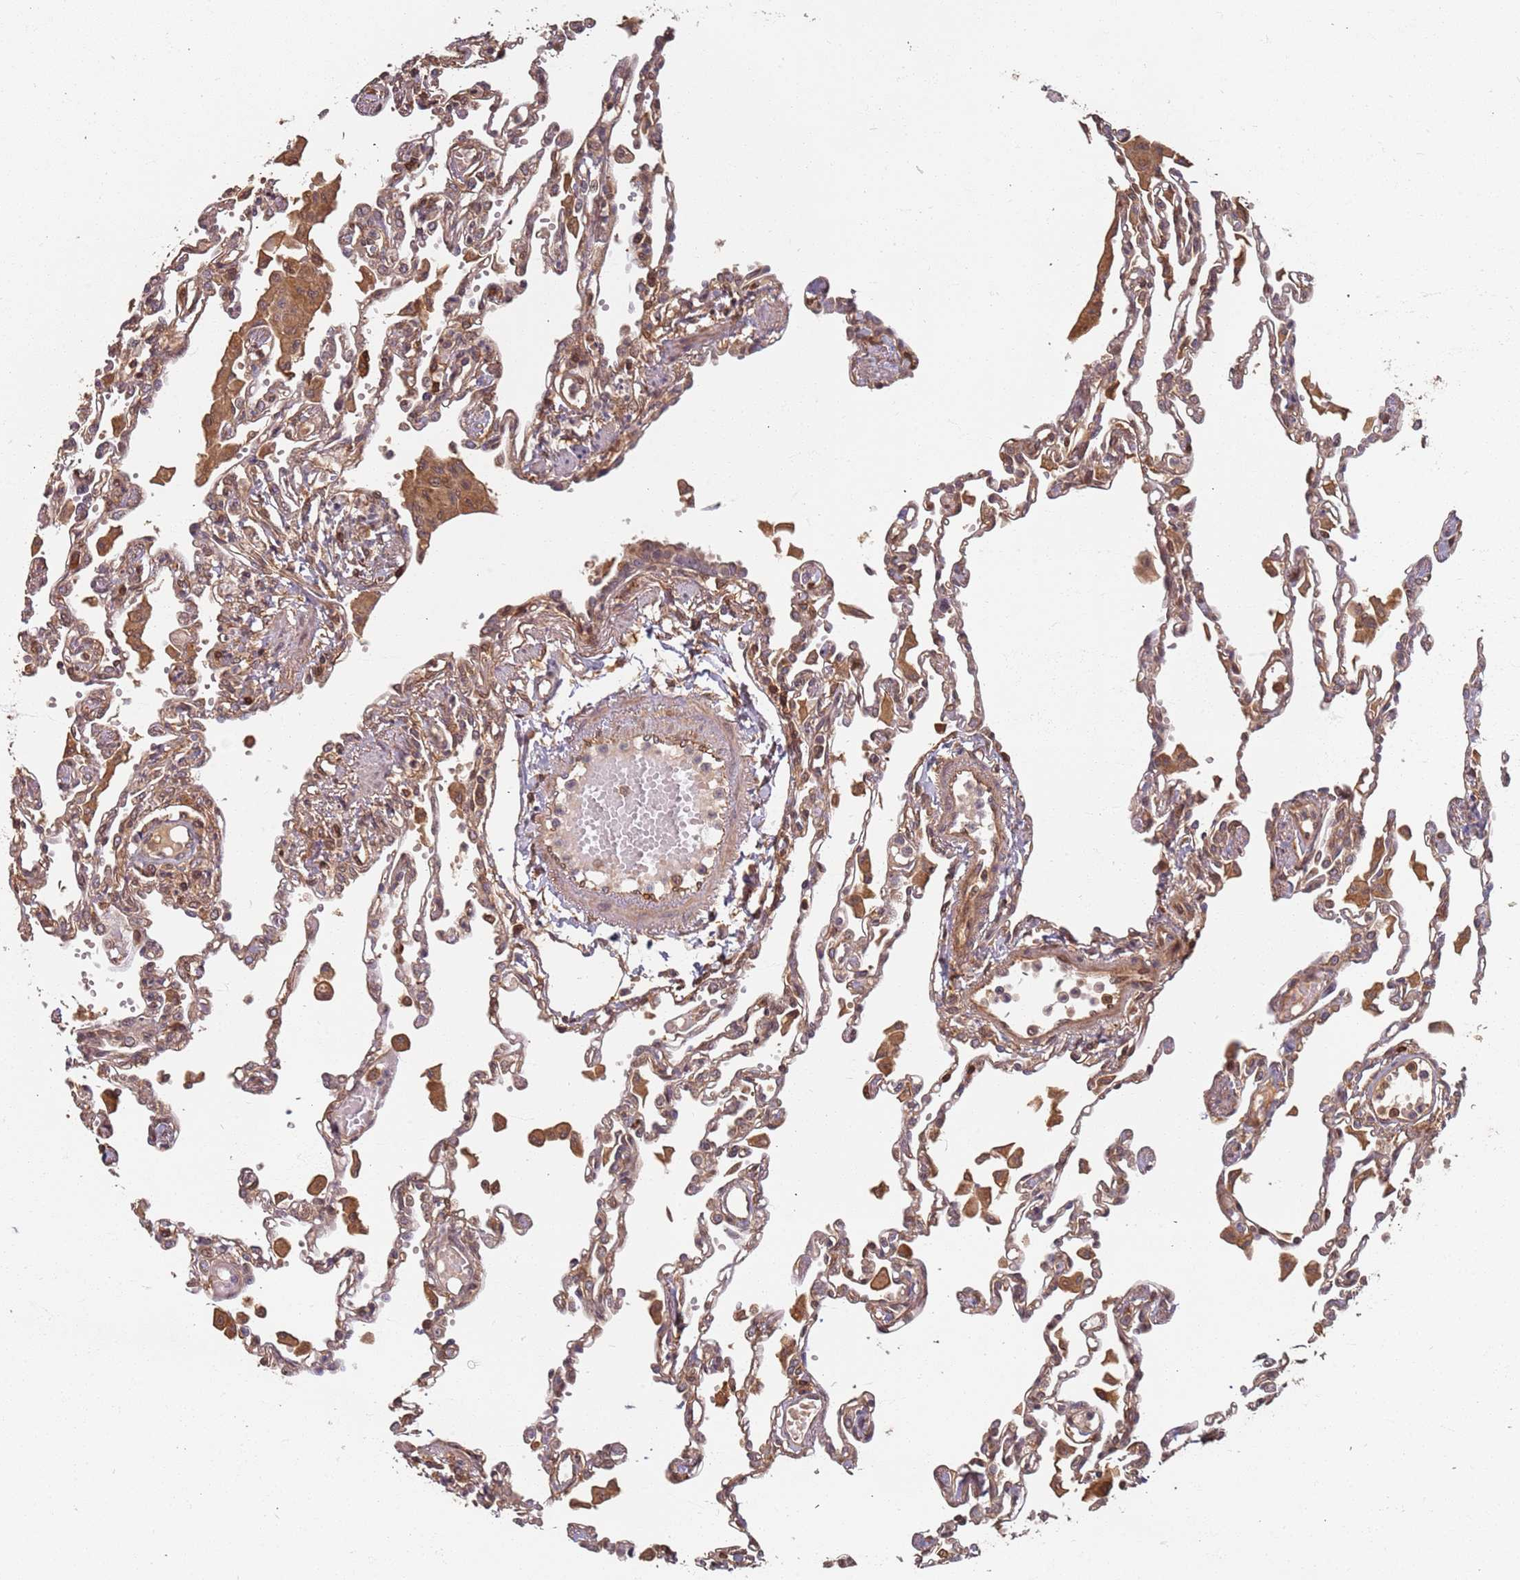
{"staining": {"intensity": "weak", "quantity": "25%-75%", "location": "cytoplasmic/membranous"}, "tissue": "lung", "cell_type": "Alveolar cells", "image_type": "normal", "snomed": [{"axis": "morphology", "description": "Normal tissue, NOS"}, {"axis": "topography", "description": "Bronchus"}, {"axis": "topography", "description": "Lung"}], "caption": "This is a micrograph of immunohistochemistry staining of benign lung, which shows weak expression in the cytoplasmic/membranous of alveolar cells.", "gene": "SDCCAG8", "patient": {"sex": "female", "age": 49}}